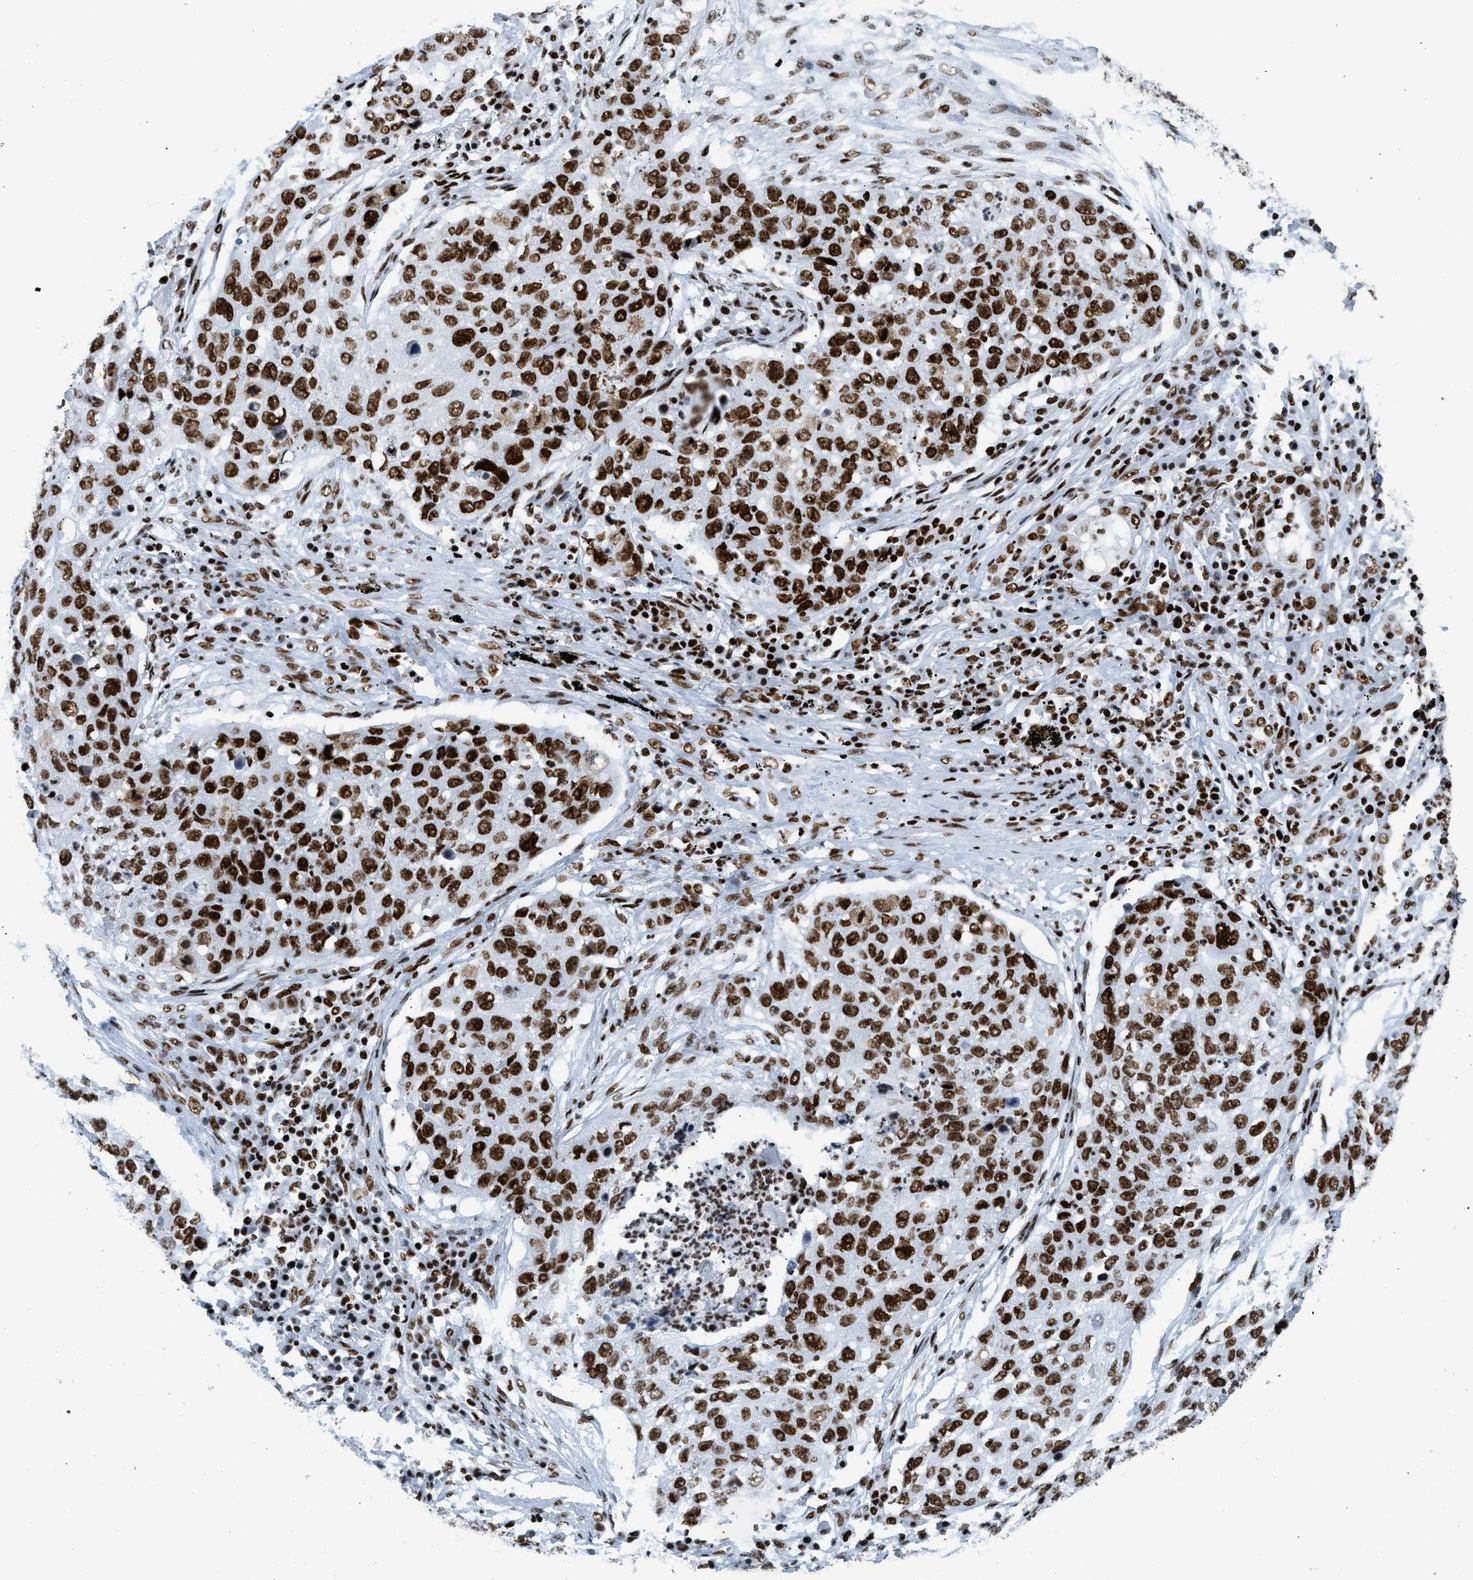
{"staining": {"intensity": "strong", "quantity": ">75%", "location": "nuclear"}, "tissue": "lung cancer", "cell_type": "Tumor cells", "image_type": "cancer", "snomed": [{"axis": "morphology", "description": "Squamous cell carcinoma, NOS"}, {"axis": "topography", "description": "Lung"}], "caption": "DAB immunohistochemical staining of human lung cancer reveals strong nuclear protein expression in about >75% of tumor cells.", "gene": "PIF1", "patient": {"sex": "female", "age": 63}}